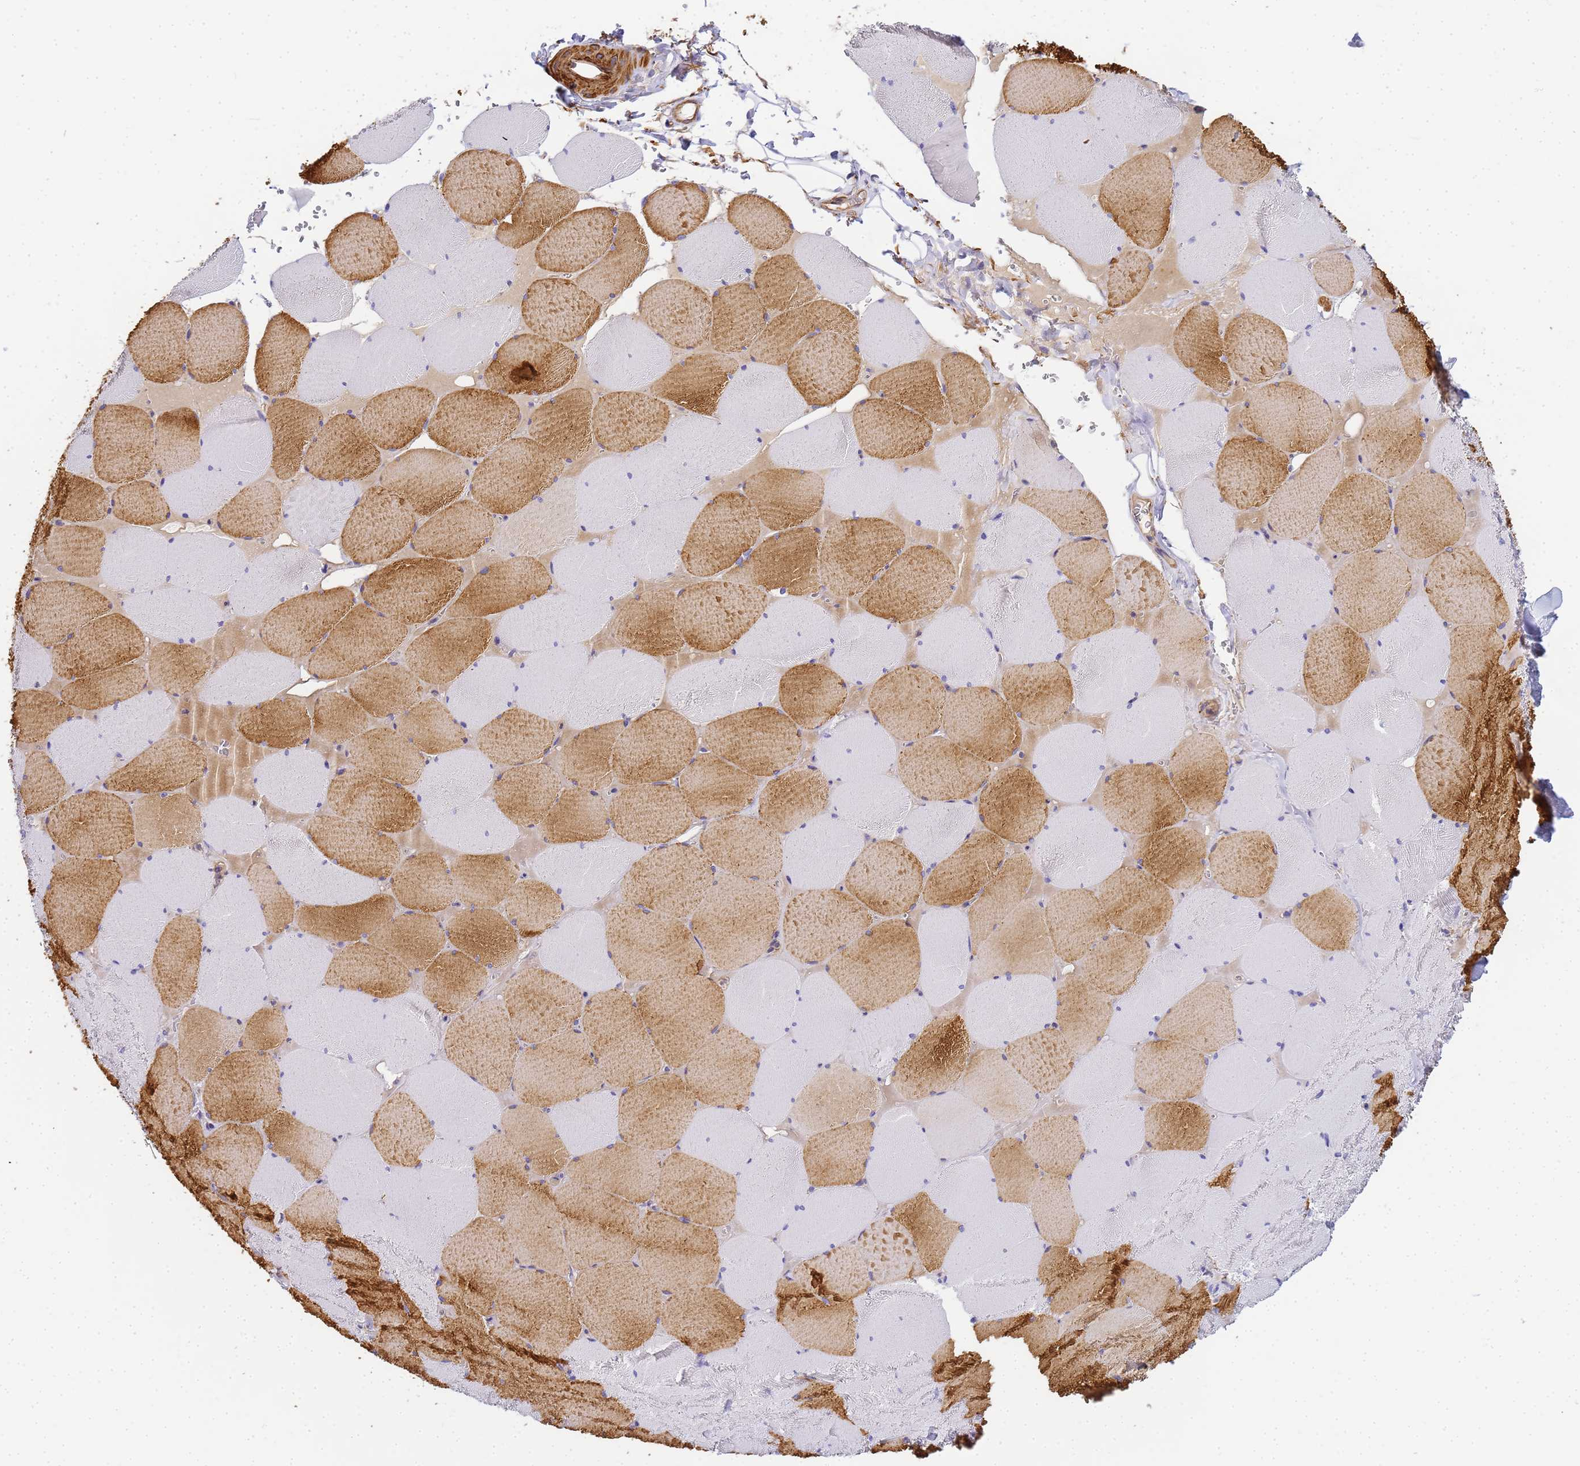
{"staining": {"intensity": "moderate", "quantity": "25%-75%", "location": "cytoplasmic/membranous"}, "tissue": "skeletal muscle", "cell_type": "Myocytes", "image_type": "normal", "snomed": [{"axis": "morphology", "description": "Normal tissue, NOS"}, {"axis": "topography", "description": "Skeletal muscle"}, {"axis": "topography", "description": "Head-Neck"}], "caption": "About 25%-75% of myocytes in unremarkable human skeletal muscle display moderate cytoplasmic/membranous protein staining as visualized by brown immunohistochemical staining.", "gene": "MYL10", "patient": {"sex": "male", "age": 66}}